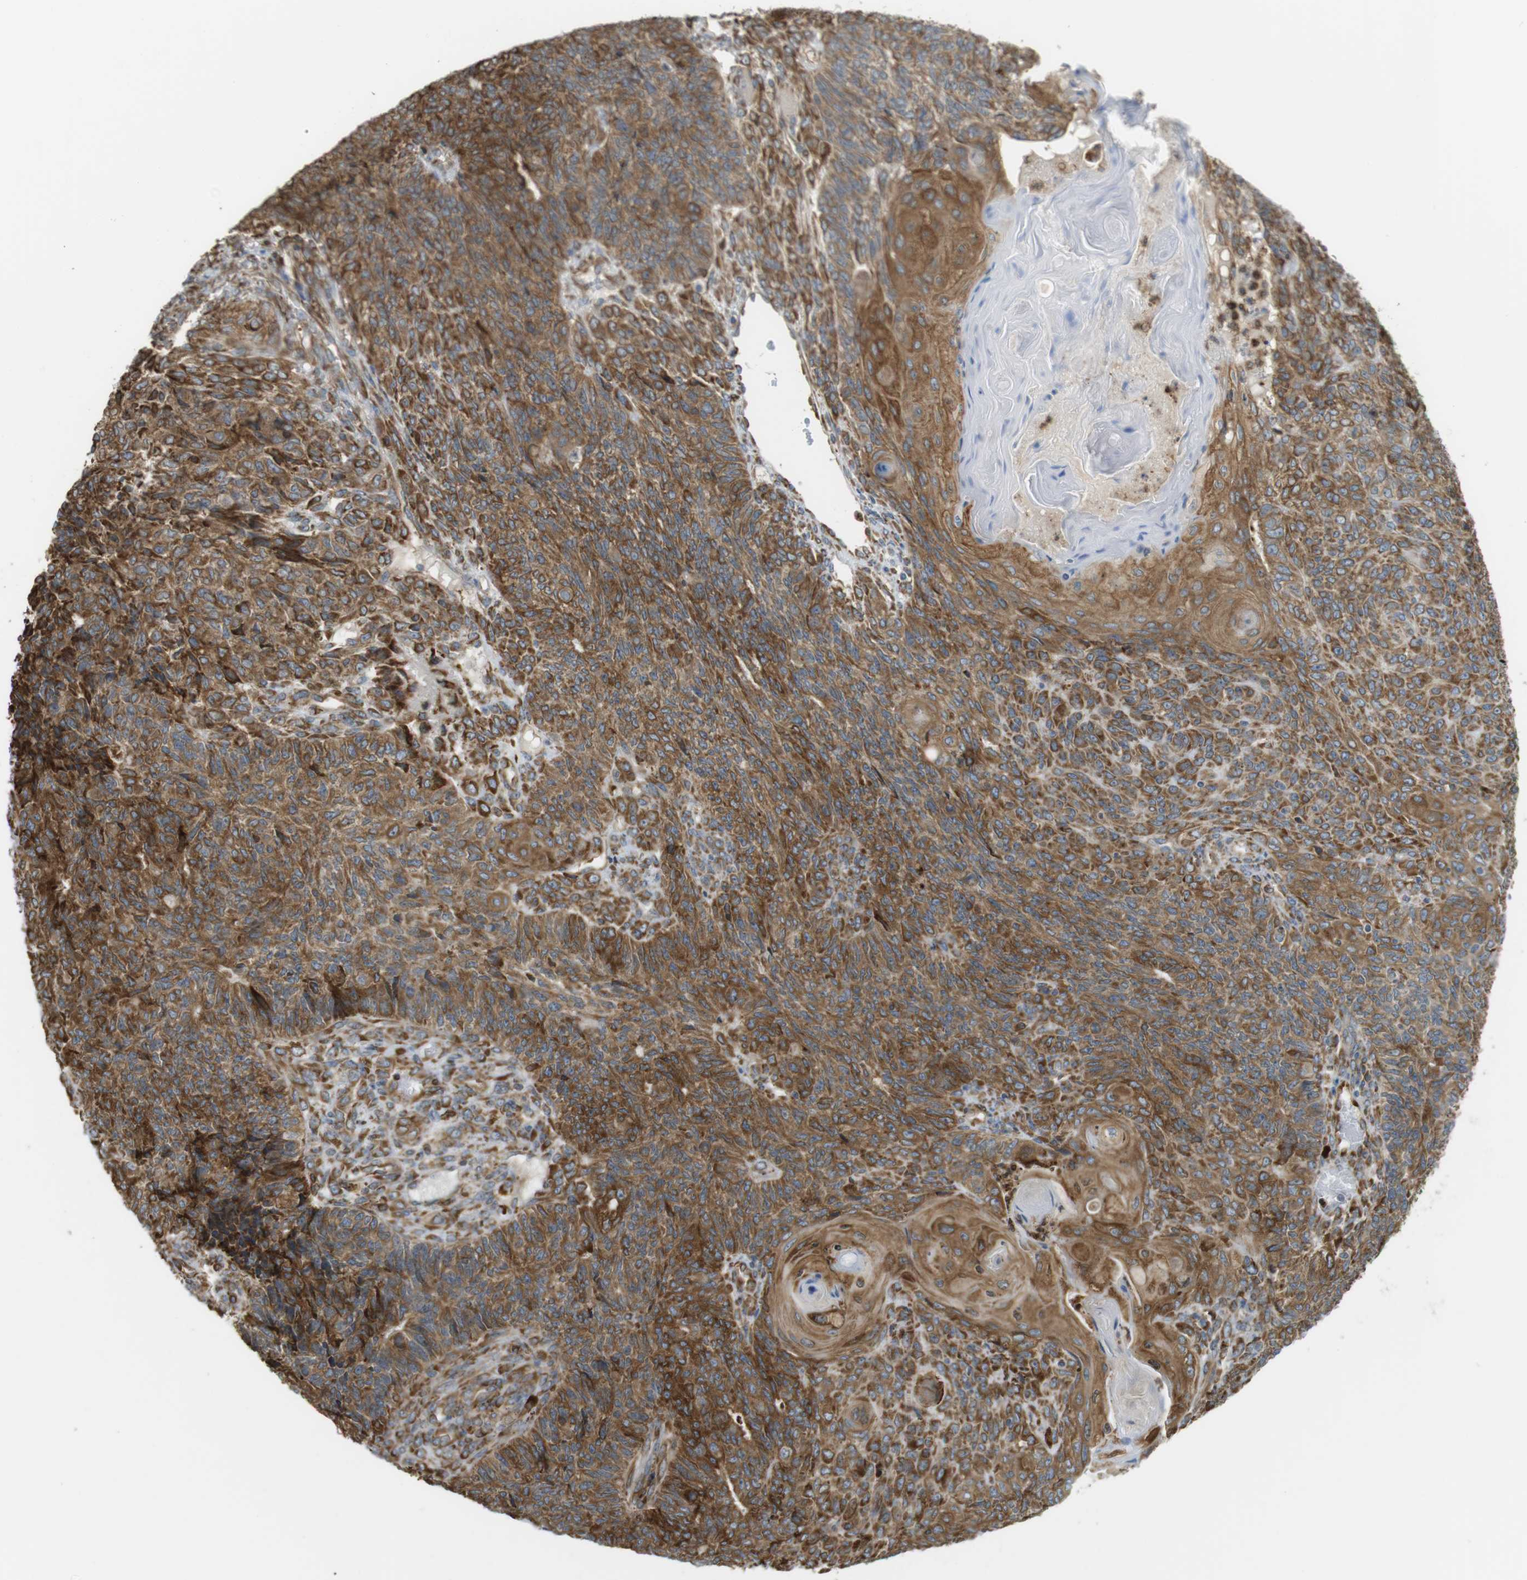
{"staining": {"intensity": "moderate", "quantity": ">75%", "location": "cytoplasmic/membranous"}, "tissue": "endometrial cancer", "cell_type": "Tumor cells", "image_type": "cancer", "snomed": [{"axis": "morphology", "description": "Adenocarcinoma, NOS"}, {"axis": "topography", "description": "Endometrium"}], "caption": "A micrograph of endometrial cancer stained for a protein shows moderate cytoplasmic/membranous brown staining in tumor cells.", "gene": "MBOAT2", "patient": {"sex": "female", "age": 32}}